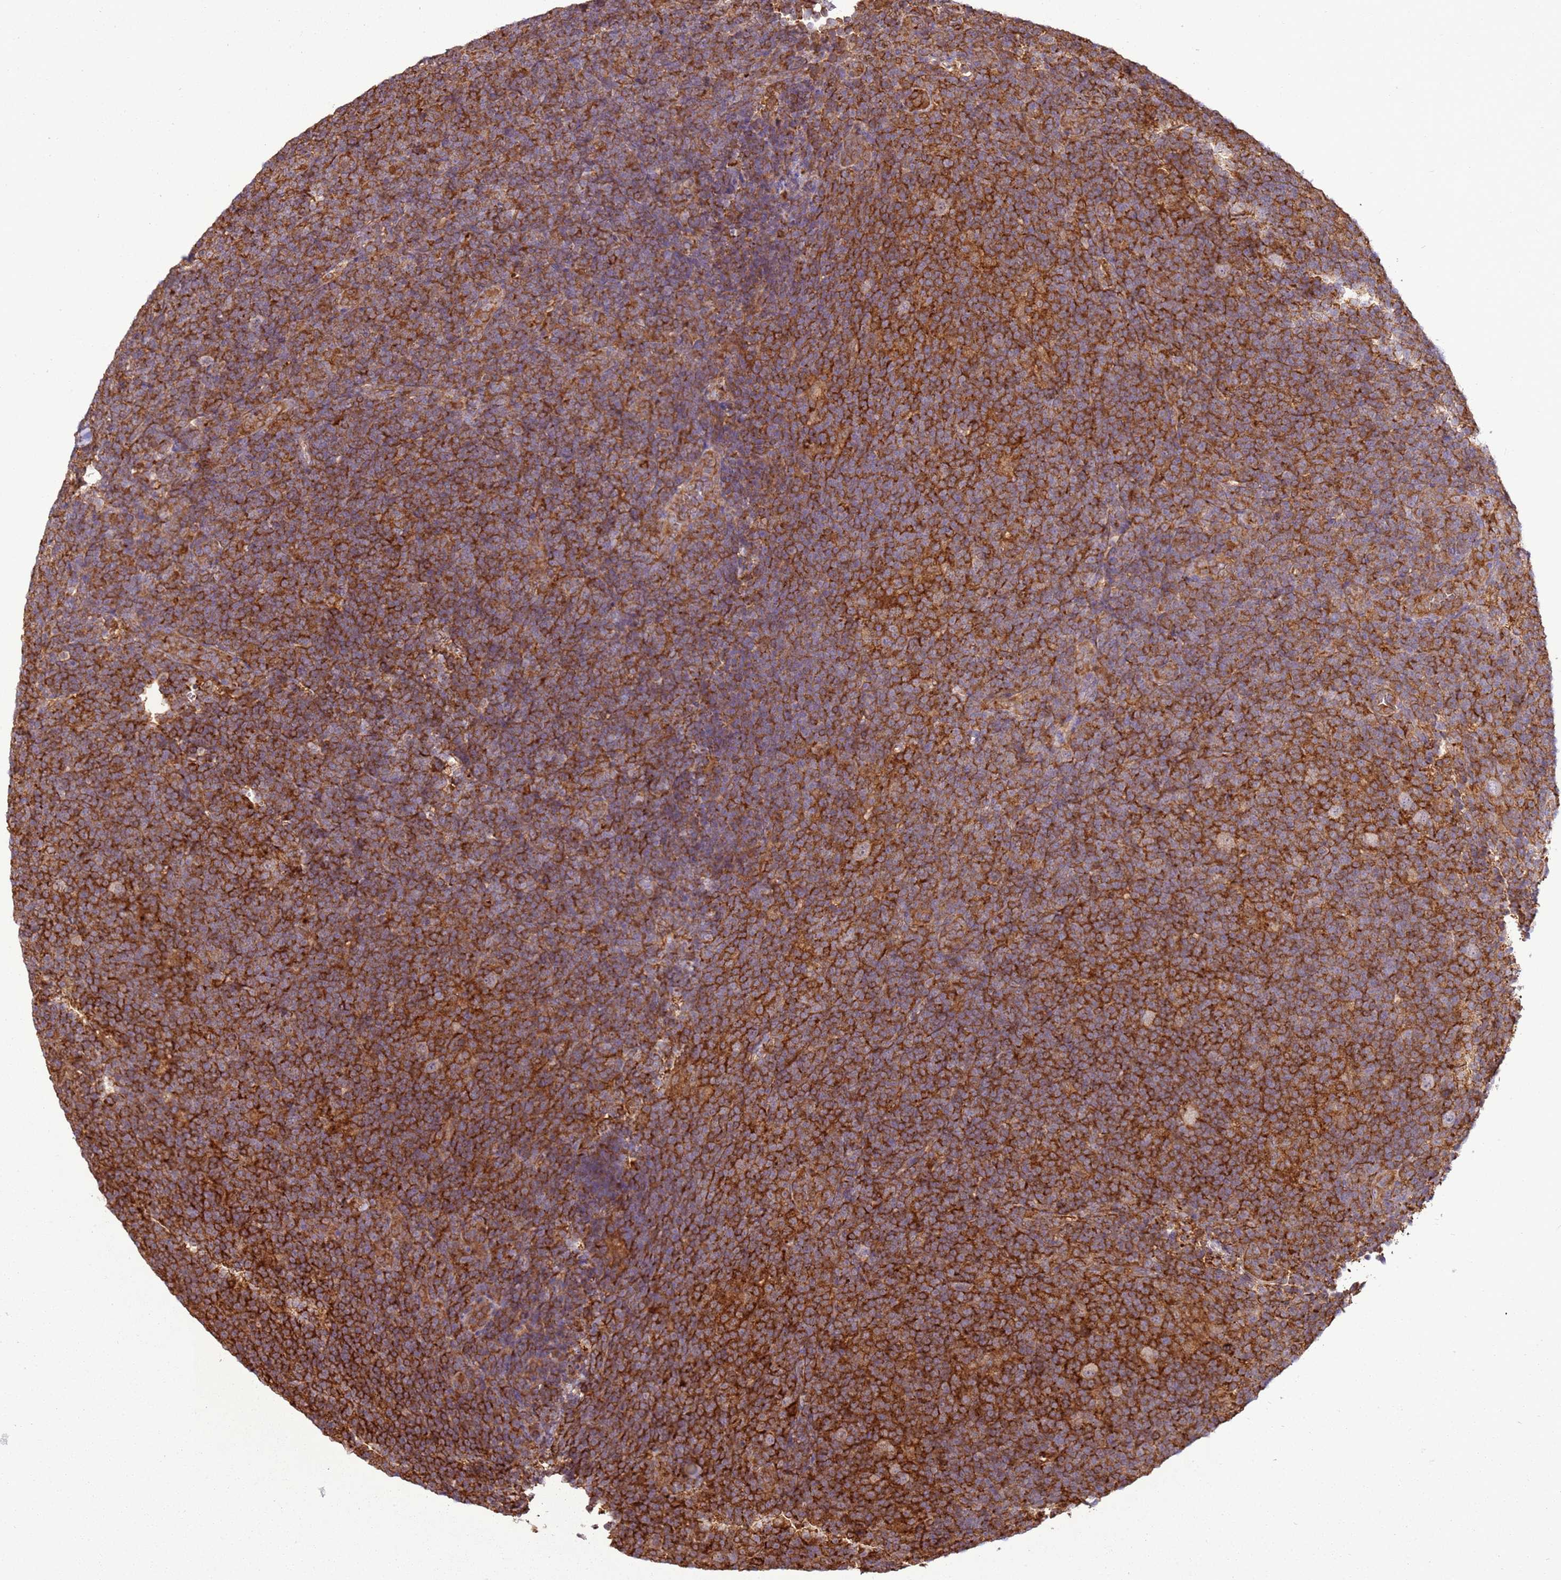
{"staining": {"intensity": "negative", "quantity": "none", "location": "none"}, "tissue": "lymphoma", "cell_type": "Tumor cells", "image_type": "cancer", "snomed": [{"axis": "morphology", "description": "Hodgkin's disease, NOS"}, {"axis": "topography", "description": "Lymph node"}], "caption": "Immunohistochemistry image of neoplastic tissue: Hodgkin's disease stained with DAB (3,3'-diaminobenzidine) displays no significant protein expression in tumor cells. The staining is performed using DAB brown chromogen with nuclei counter-stained in using hematoxylin.", "gene": "GABRE", "patient": {"sex": "female", "age": 57}}